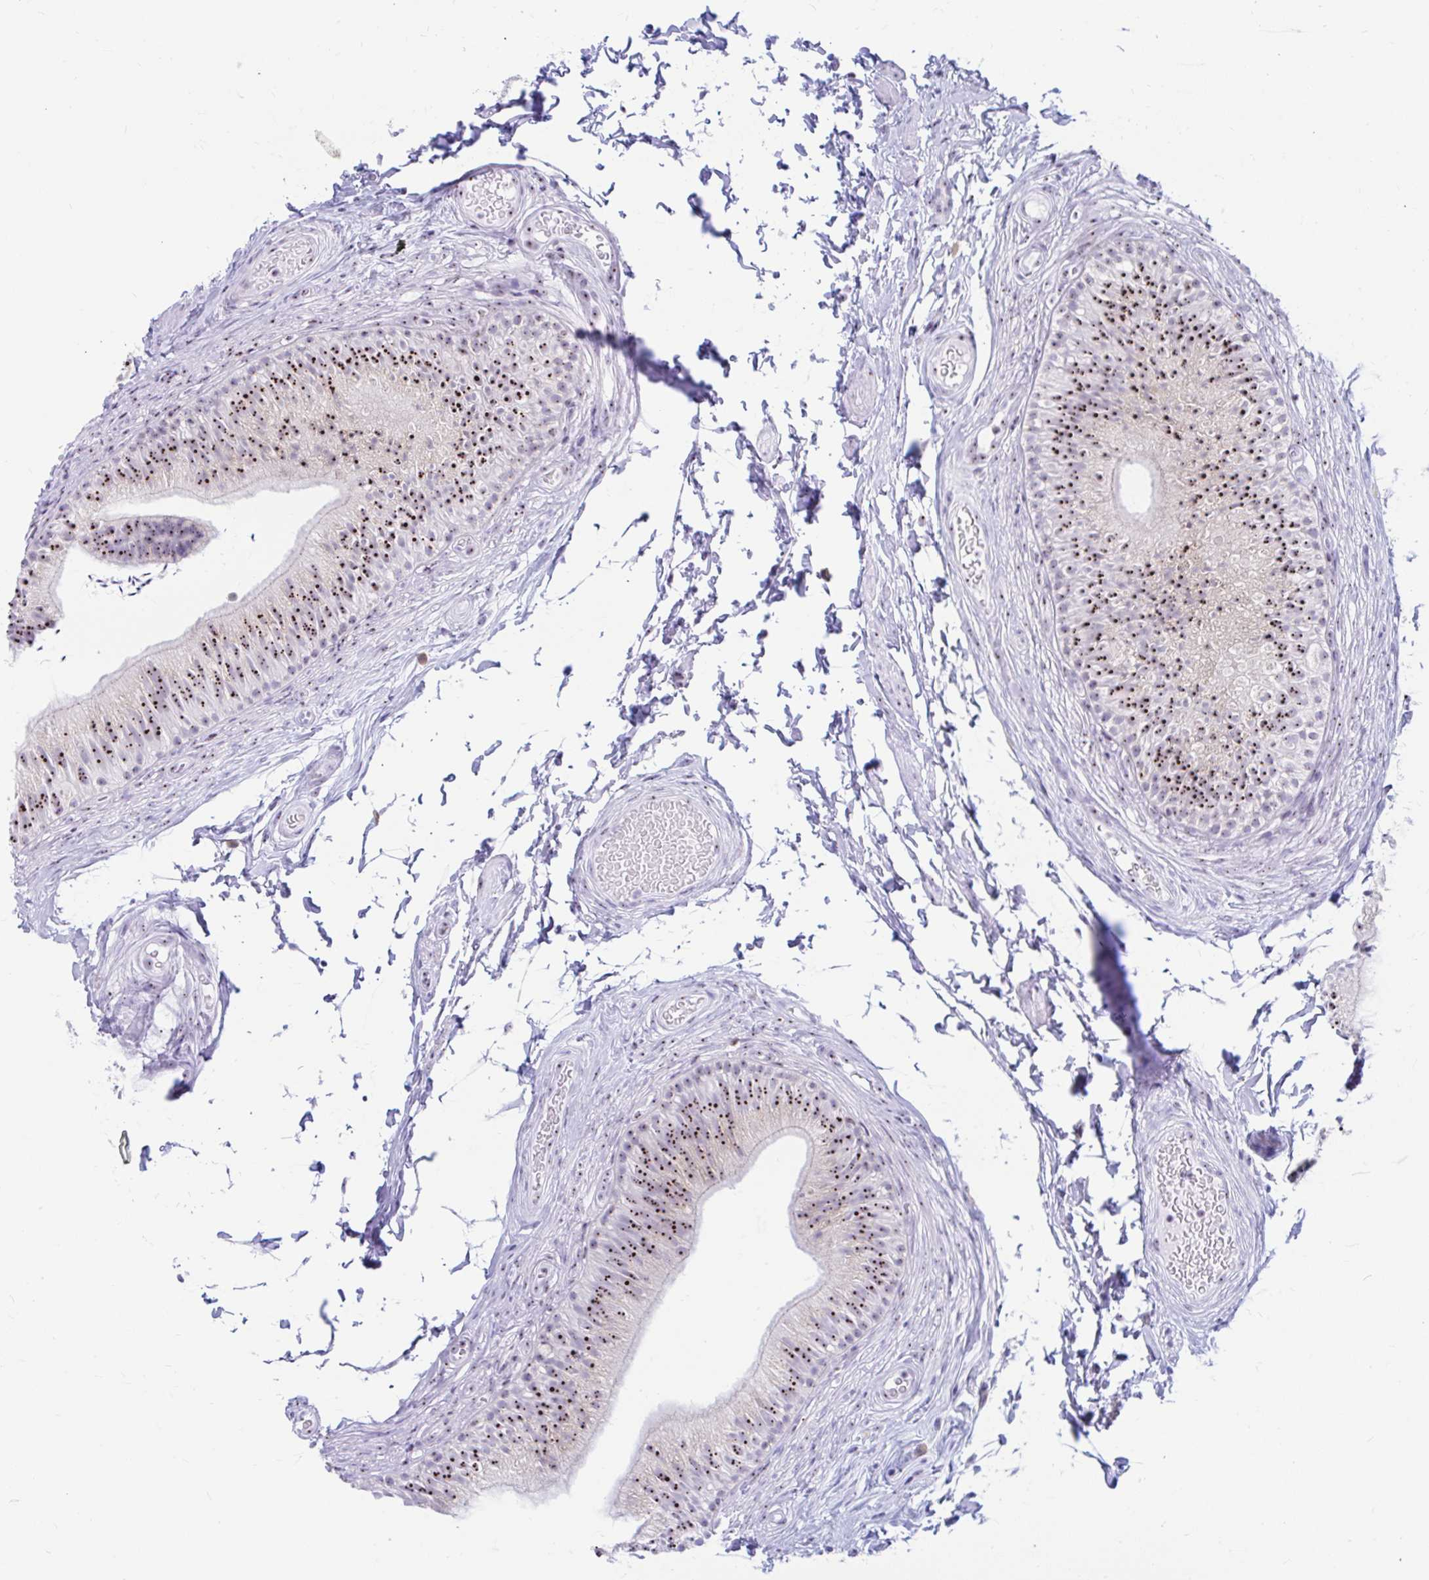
{"staining": {"intensity": "strong", "quantity": "25%-75%", "location": "nuclear"}, "tissue": "epididymis", "cell_type": "Glandular cells", "image_type": "normal", "snomed": [{"axis": "morphology", "description": "Normal tissue, NOS"}, {"axis": "topography", "description": "Epididymis, spermatic cord, NOS"}, {"axis": "topography", "description": "Epididymis"}, {"axis": "topography", "description": "Peripheral nerve tissue"}], "caption": "A high-resolution image shows IHC staining of unremarkable epididymis, which displays strong nuclear staining in about 25%-75% of glandular cells. The protein of interest is stained brown, and the nuclei are stained in blue (DAB IHC with brightfield microscopy, high magnification).", "gene": "FTSJ3", "patient": {"sex": "male", "age": 29}}